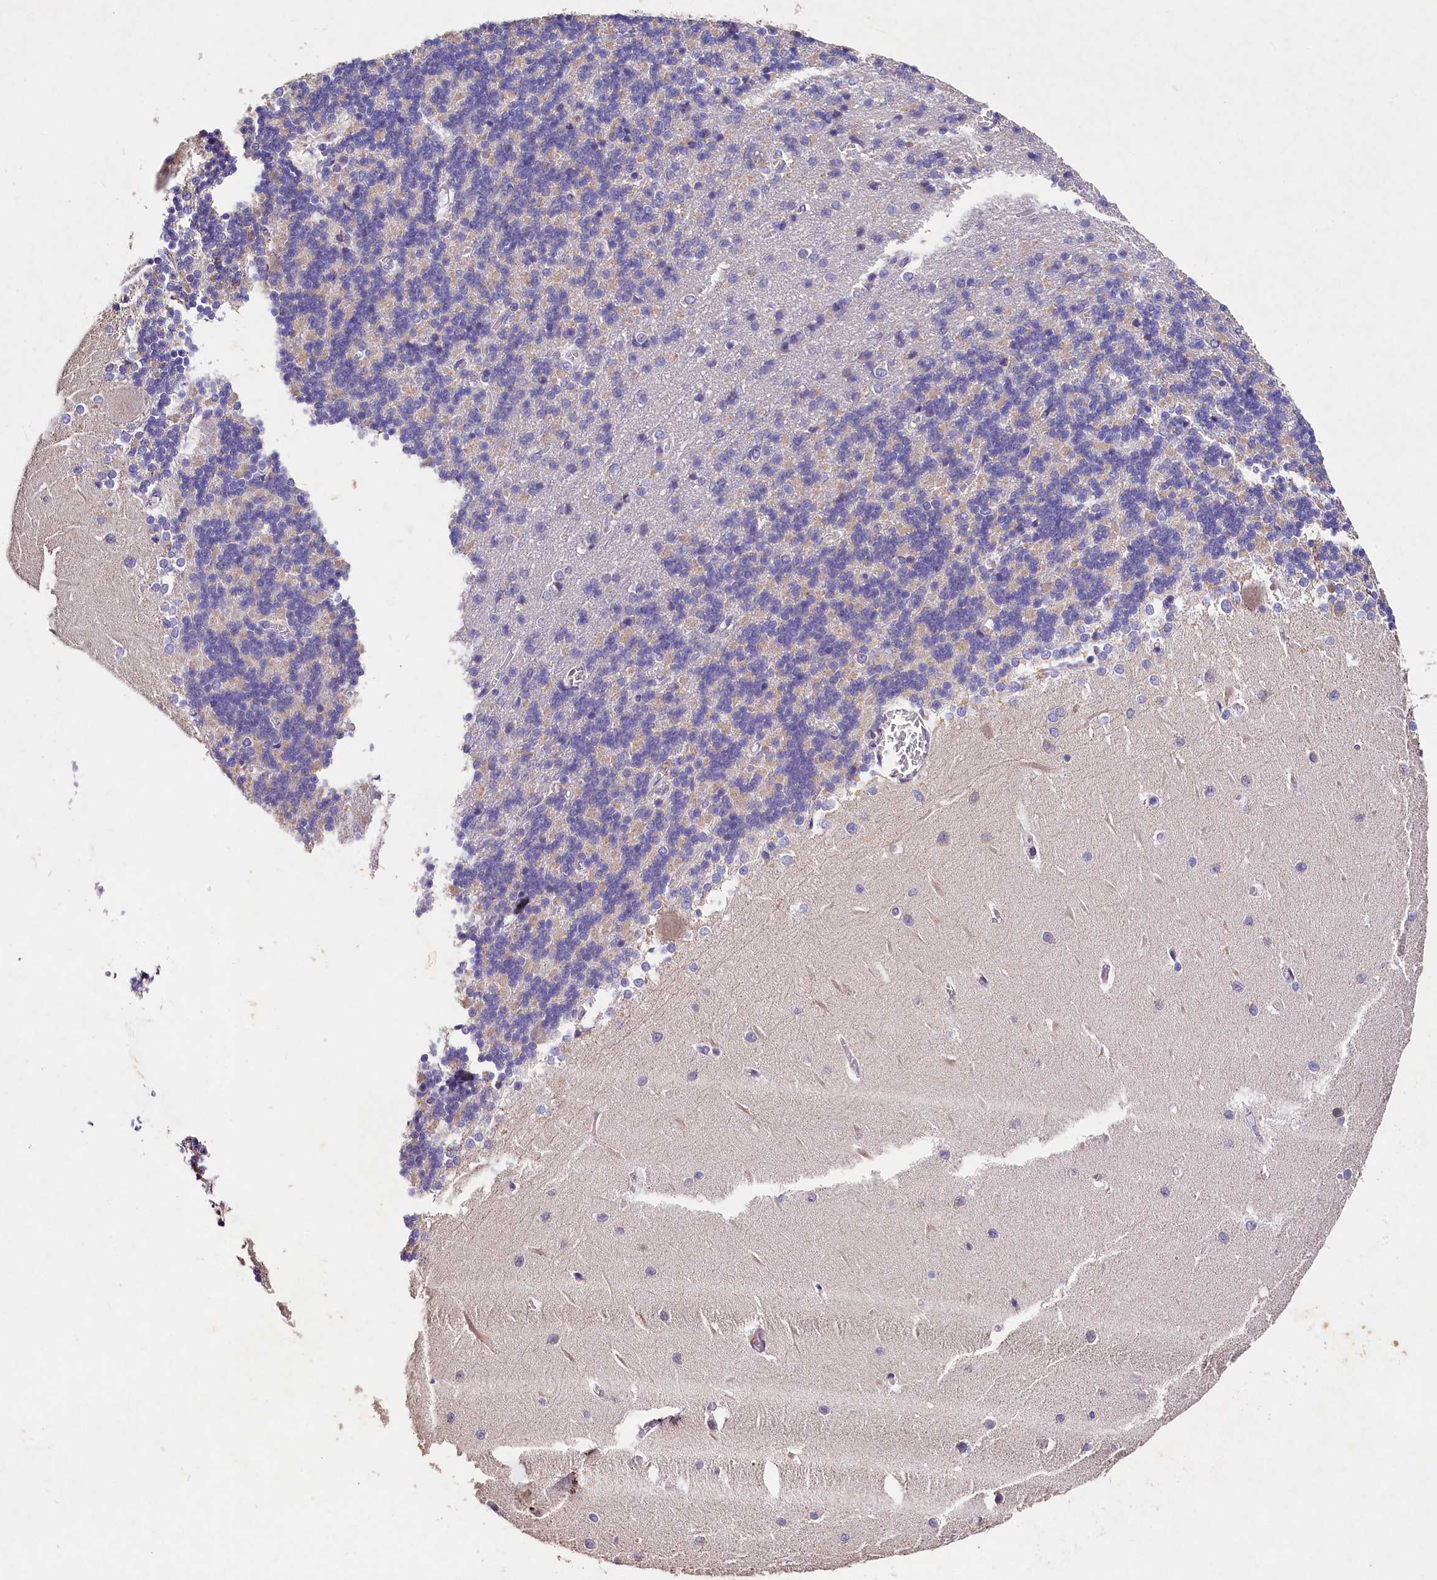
{"staining": {"intensity": "negative", "quantity": "none", "location": "none"}, "tissue": "cerebellum", "cell_type": "Cells in granular layer", "image_type": "normal", "snomed": [{"axis": "morphology", "description": "Normal tissue, NOS"}, {"axis": "topography", "description": "Cerebellum"}], "caption": "Micrograph shows no protein positivity in cells in granular layer of benign cerebellum. (Stains: DAB (3,3'-diaminobenzidine) immunohistochemistry (IHC) with hematoxylin counter stain, Microscopy: brightfield microscopy at high magnification).", "gene": "ST7L", "patient": {"sex": "male", "age": 37}}